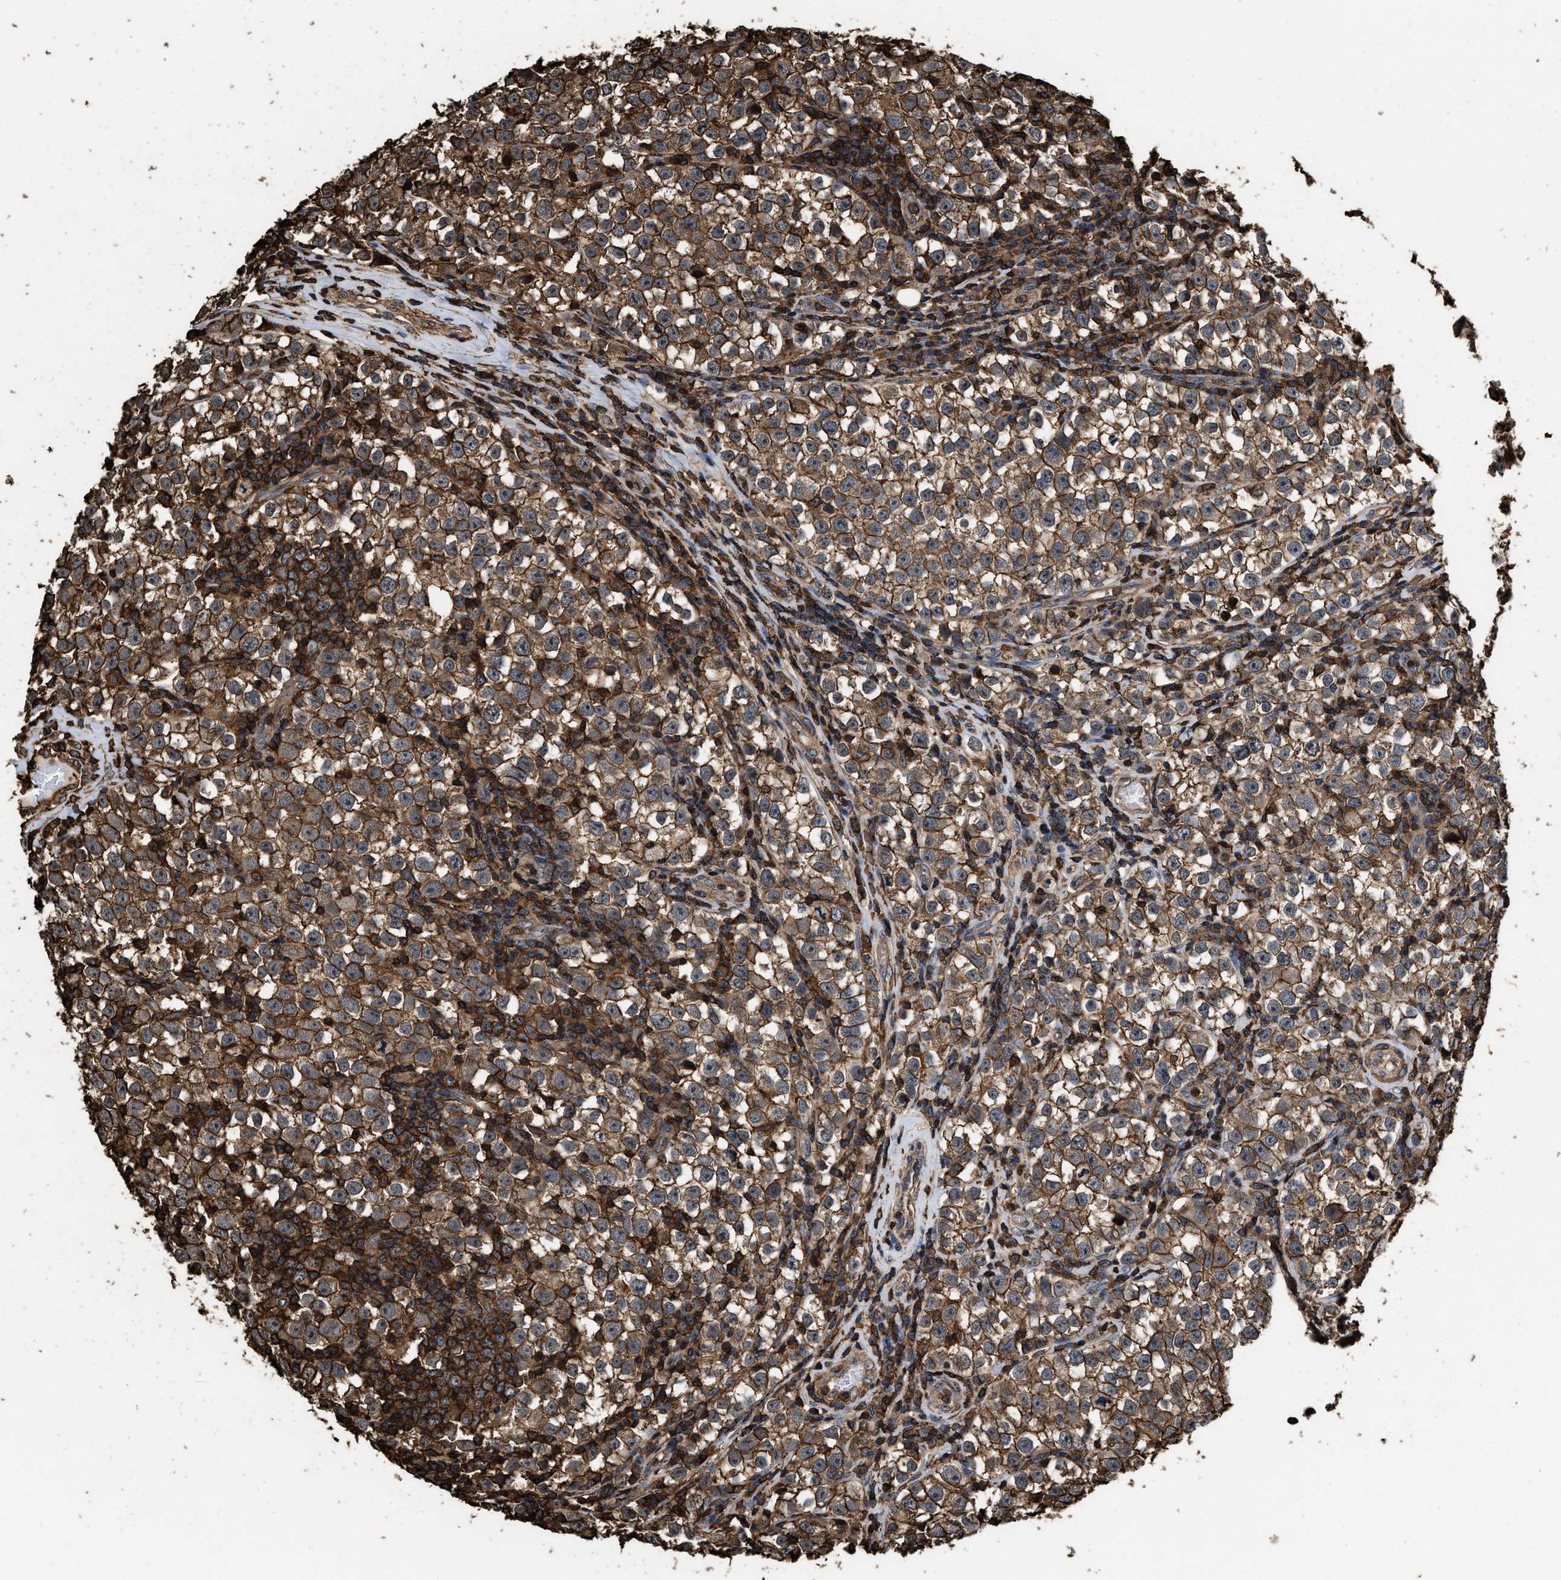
{"staining": {"intensity": "moderate", "quantity": ">75%", "location": "cytoplasmic/membranous"}, "tissue": "testis cancer", "cell_type": "Tumor cells", "image_type": "cancer", "snomed": [{"axis": "morphology", "description": "Normal tissue, NOS"}, {"axis": "morphology", "description": "Seminoma, NOS"}, {"axis": "topography", "description": "Testis"}], "caption": "Brown immunohistochemical staining in human testis cancer (seminoma) exhibits moderate cytoplasmic/membranous staining in about >75% of tumor cells.", "gene": "KBTBD2", "patient": {"sex": "male", "age": 43}}